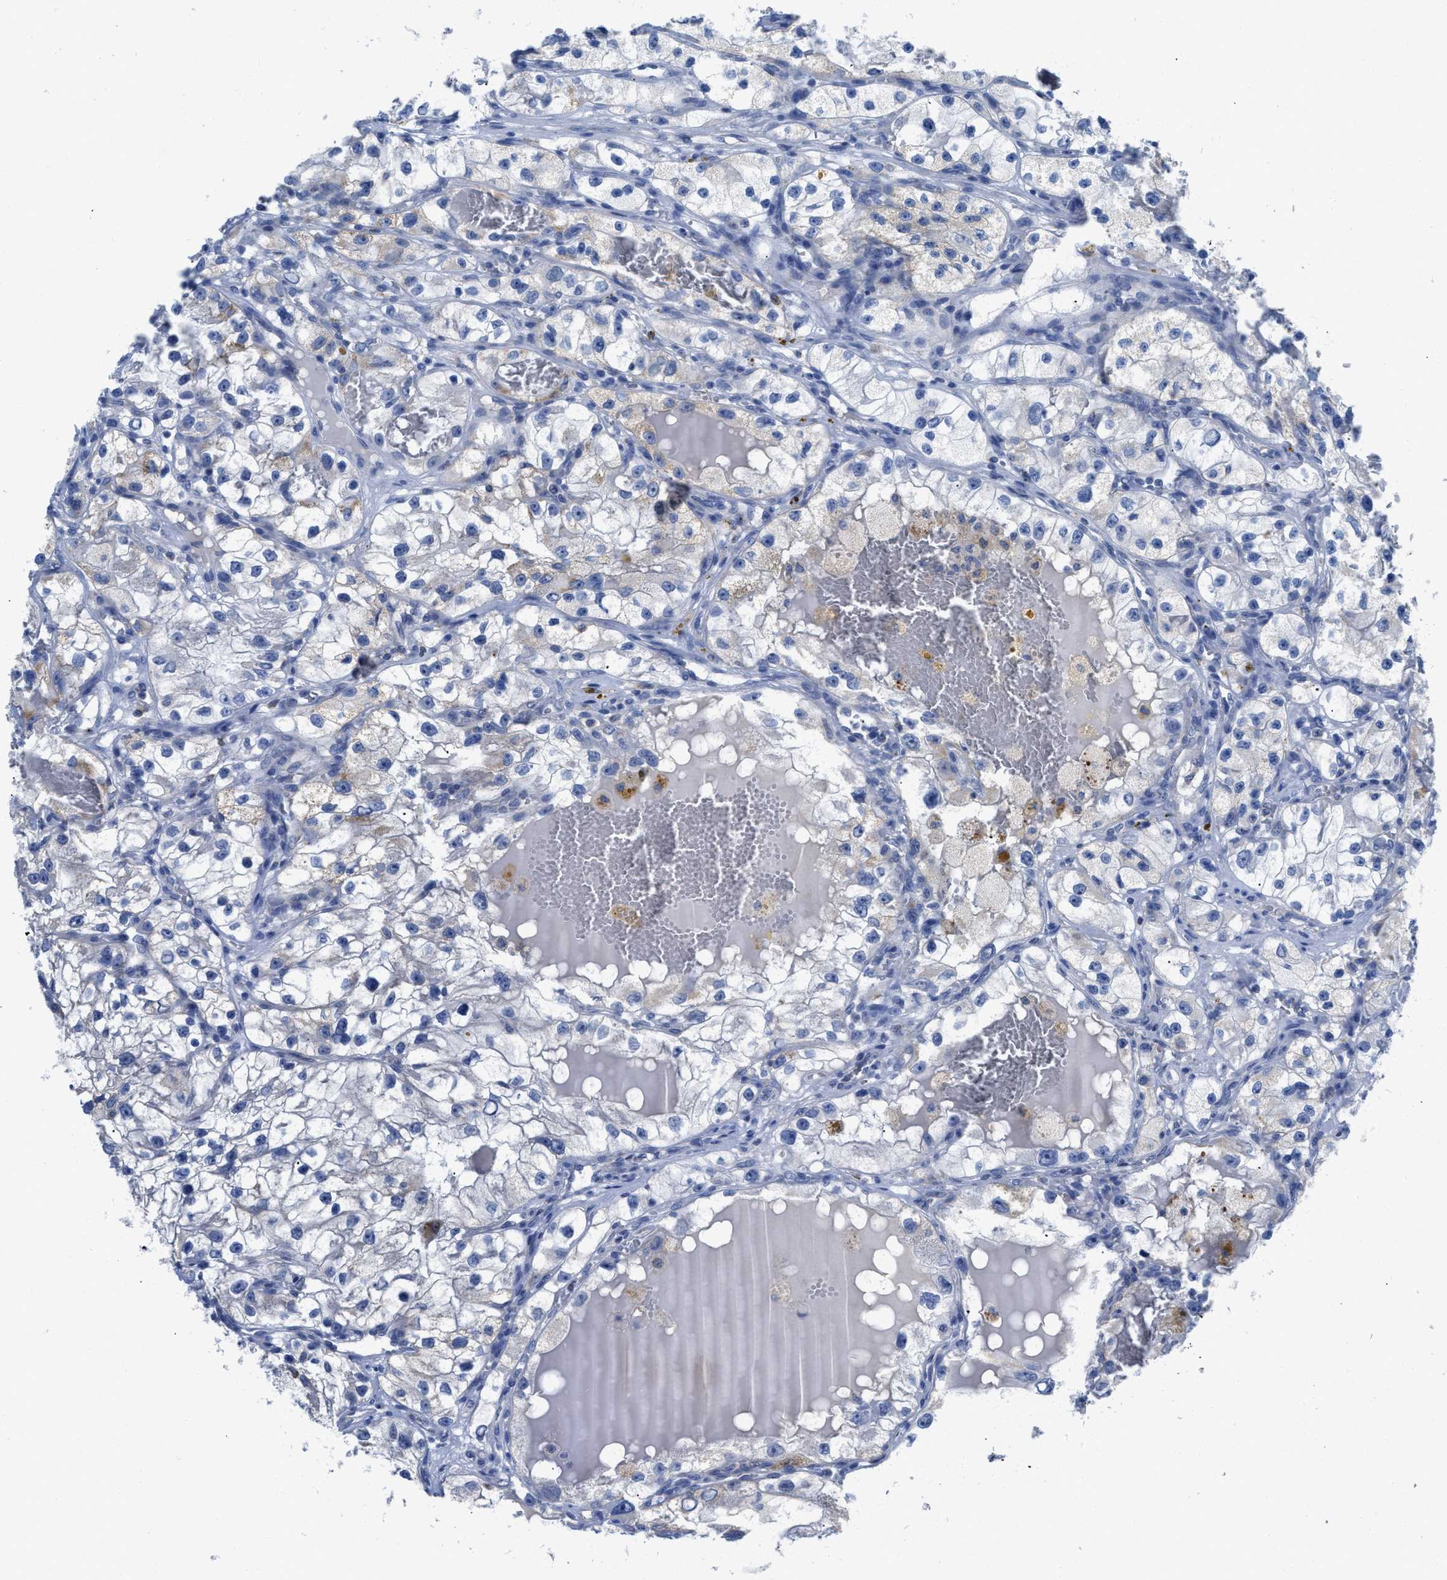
{"staining": {"intensity": "negative", "quantity": "none", "location": "none"}, "tissue": "renal cancer", "cell_type": "Tumor cells", "image_type": "cancer", "snomed": [{"axis": "morphology", "description": "Adenocarcinoma, NOS"}, {"axis": "topography", "description": "Kidney"}], "caption": "DAB immunohistochemical staining of human adenocarcinoma (renal) exhibits no significant staining in tumor cells.", "gene": "ETFA", "patient": {"sex": "female", "age": 57}}